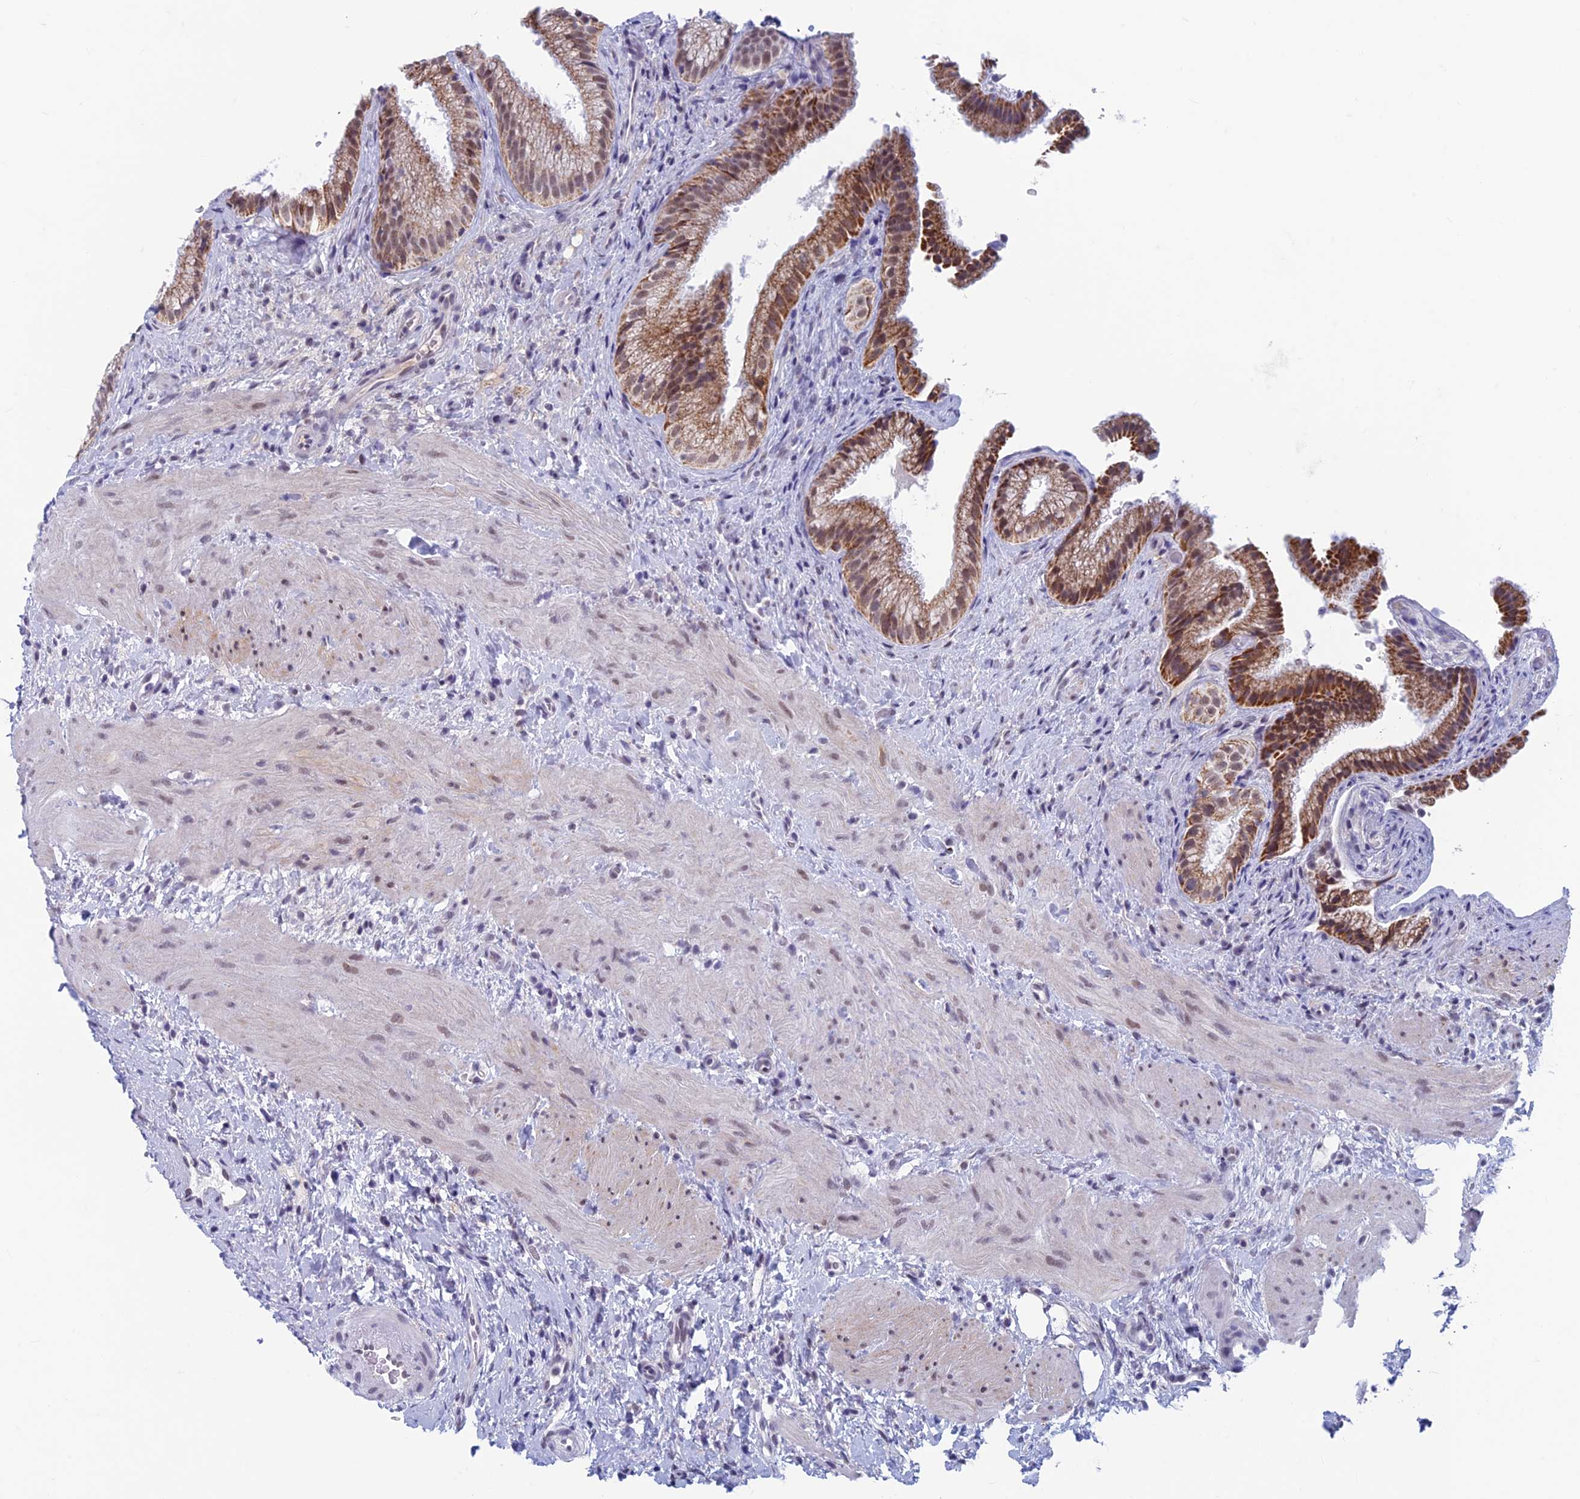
{"staining": {"intensity": "moderate", "quantity": ">75%", "location": "cytoplasmic/membranous,nuclear"}, "tissue": "gallbladder", "cell_type": "Glandular cells", "image_type": "normal", "snomed": [{"axis": "morphology", "description": "Normal tissue, NOS"}, {"axis": "topography", "description": "Gallbladder"}], "caption": "A brown stain highlights moderate cytoplasmic/membranous,nuclear staining of a protein in glandular cells of benign gallbladder. (DAB (3,3'-diaminobenzidine) IHC with brightfield microscopy, high magnification).", "gene": "ASH2L", "patient": {"sex": "female", "age": 64}}